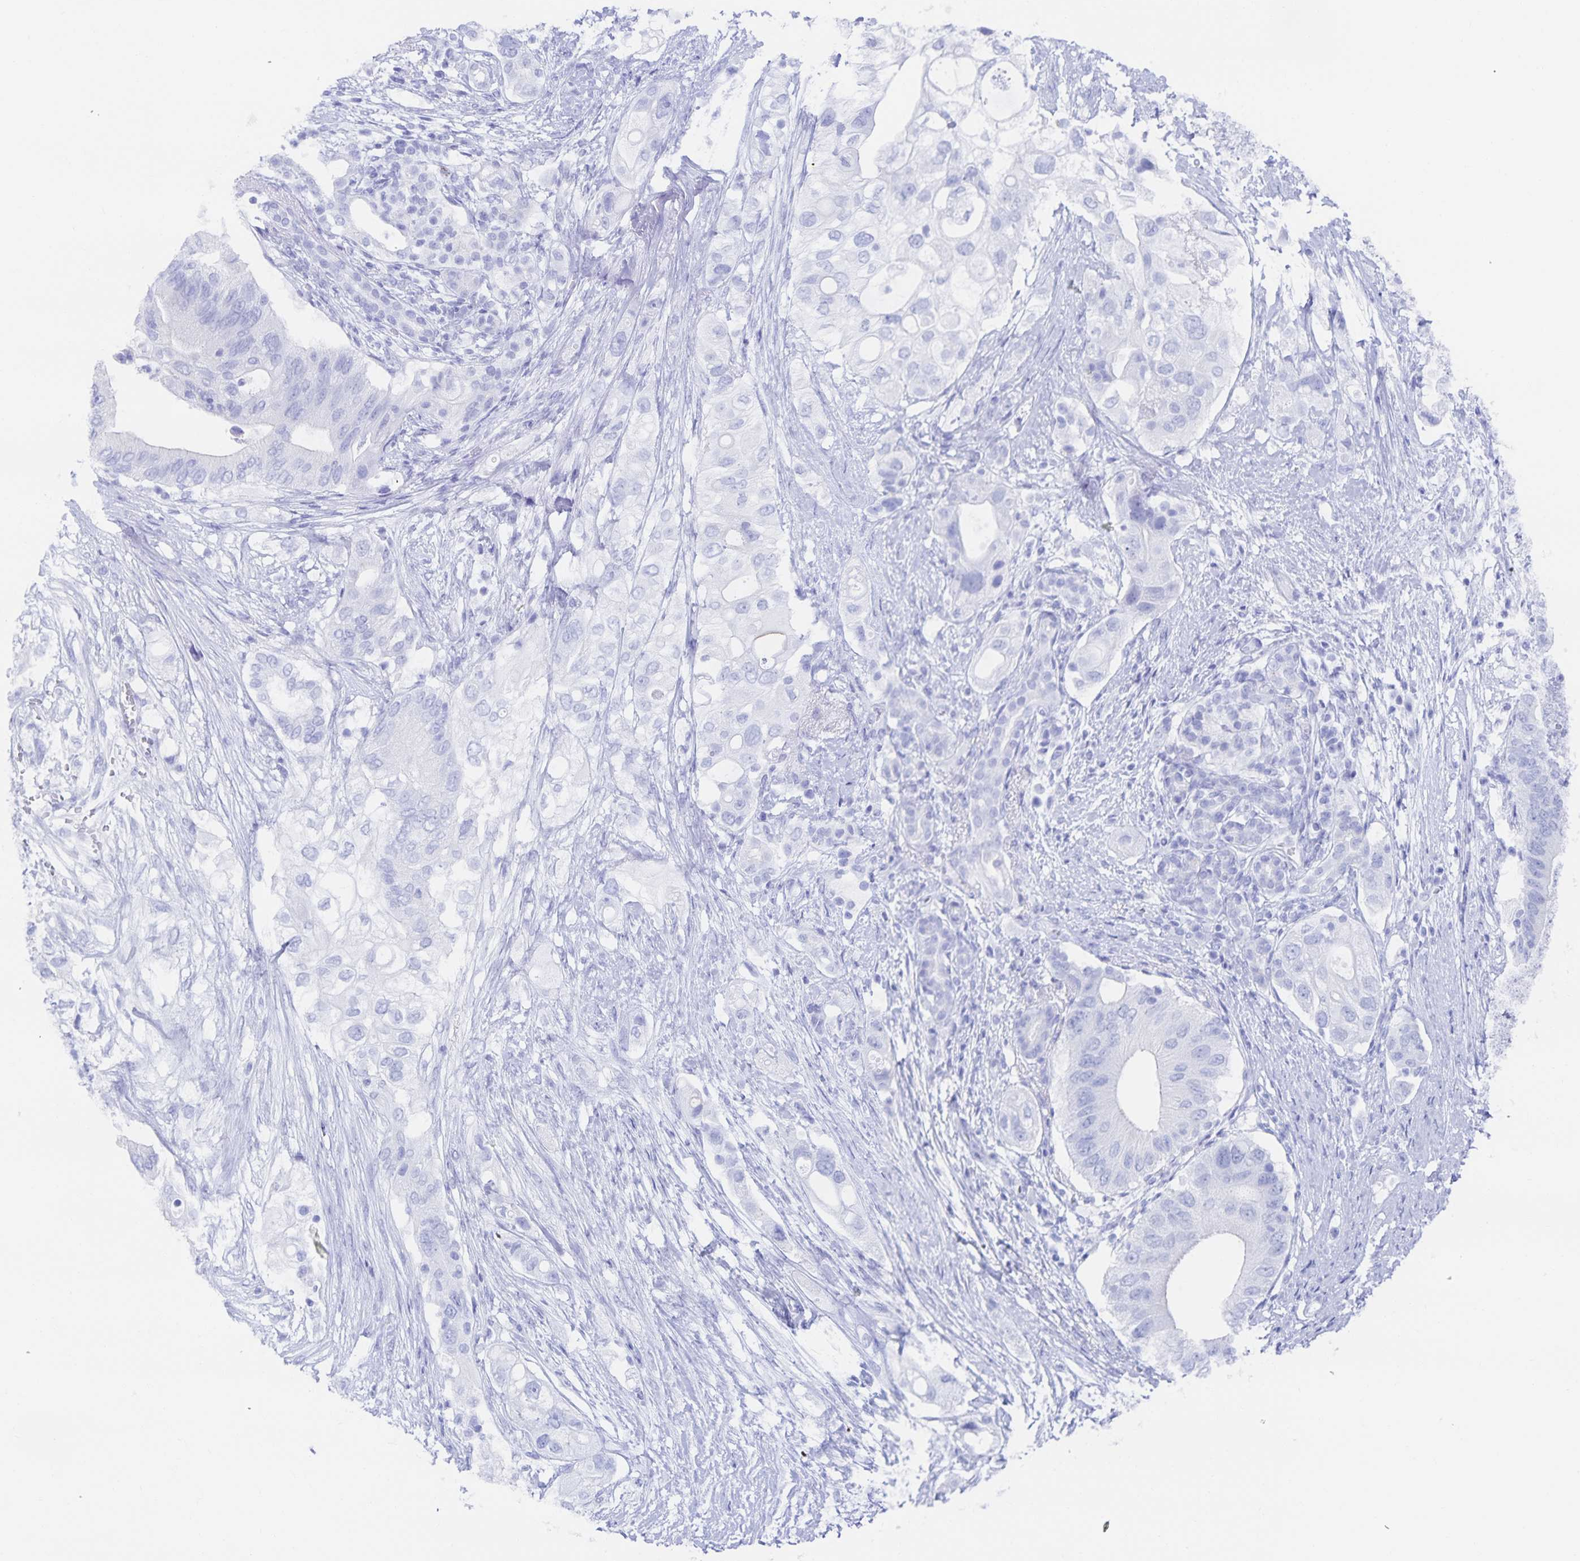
{"staining": {"intensity": "negative", "quantity": "none", "location": "none"}, "tissue": "pancreatic cancer", "cell_type": "Tumor cells", "image_type": "cancer", "snomed": [{"axis": "morphology", "description": "Adenocarcinoma, NOS"}, {"axis": "topography", "description": "Pancreas"}], "caption": "Pancreatic cancer was stained to show a protein in brown. There is no significant positivity in tumor cells. (Brightfield microscopy of DAB (3,3'-diaminobenzidine) immunohistochemistry (IHC) at high magnification).", "gene": "SNTN", "patient": {"sex": "female", "age": 72}}